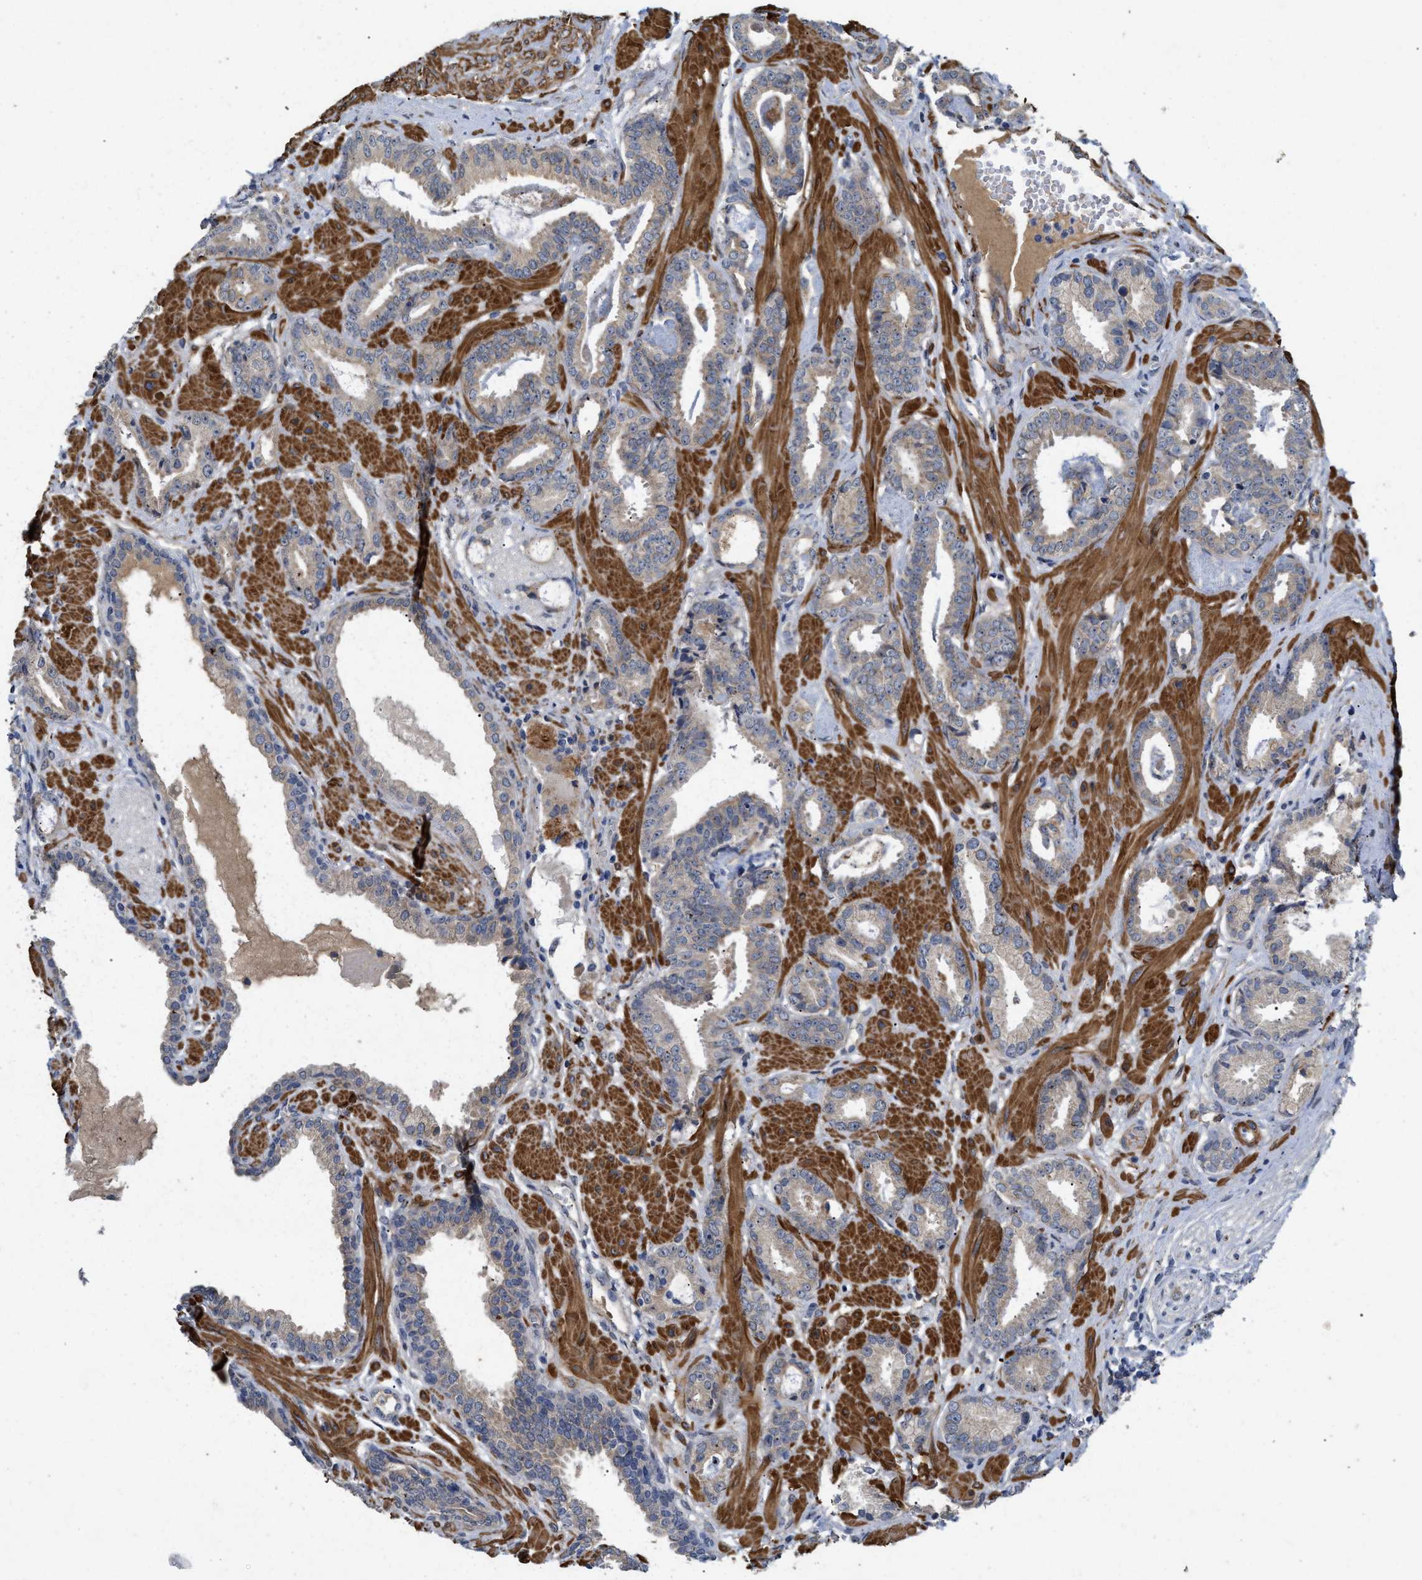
{"staining": {"intensity": "weak", "quantity": ">75%", "location": "cytoplasmic/membranous"}, "tissue": "prostate cancer", "cell_type": "Tumor cells", "image_type": "cancer", "snomed": [{"axis": "morphology", "description": "Adenocarcinoma, Low grade"}, {"axis": "topography", "description": "Prostate"}], "caption": "This photomicrograph reveals immunohistochemistry (IHC) staining of prostate cancer (adenocarcinoma (low-grade)), with low weak cytoplasmic/membranous positivity in approximately >75% of tumor cells.", "gene": "ST6GALNAC6", "patient": {"sex": "male", "age": 53}}